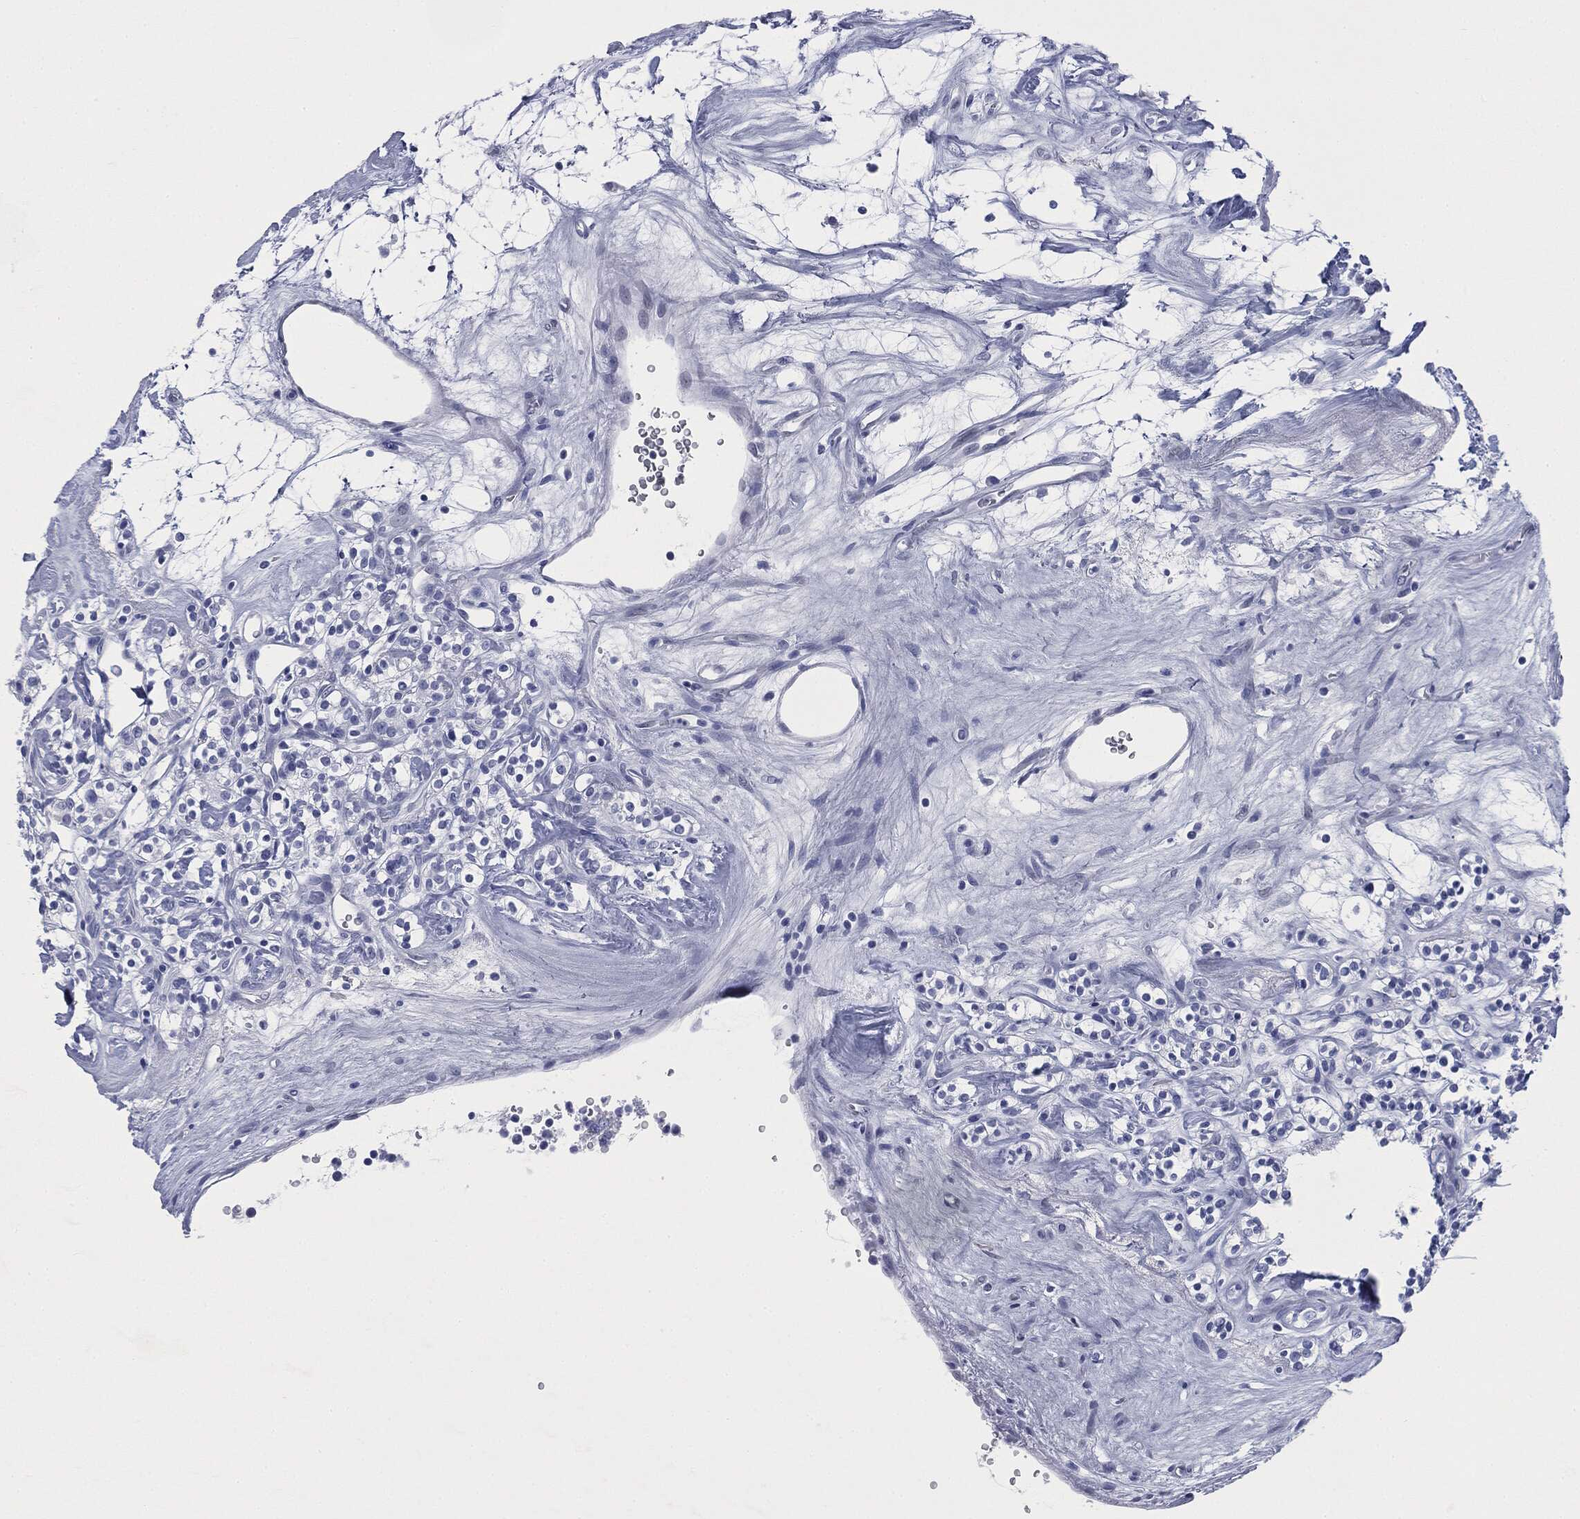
{"staining": {"intensity": "negative", "quantity": "none", "location": "none"}, "tissue": "renal cancer", "cell_type": "Tumor cells", "image_type": "cancer", "snomed": [{"axis": "morphology", "description": "Adenocarcinoma, NOS"}, {"axis": "topography", "description": "Kidney"}], "caption": "DAB immunohistochemical staining of renal adenocarcinoma exhibits no significant positivity in tumor cells.", "gene": "ATP2A1", "patient": {"sex": "male", "age": 77}}